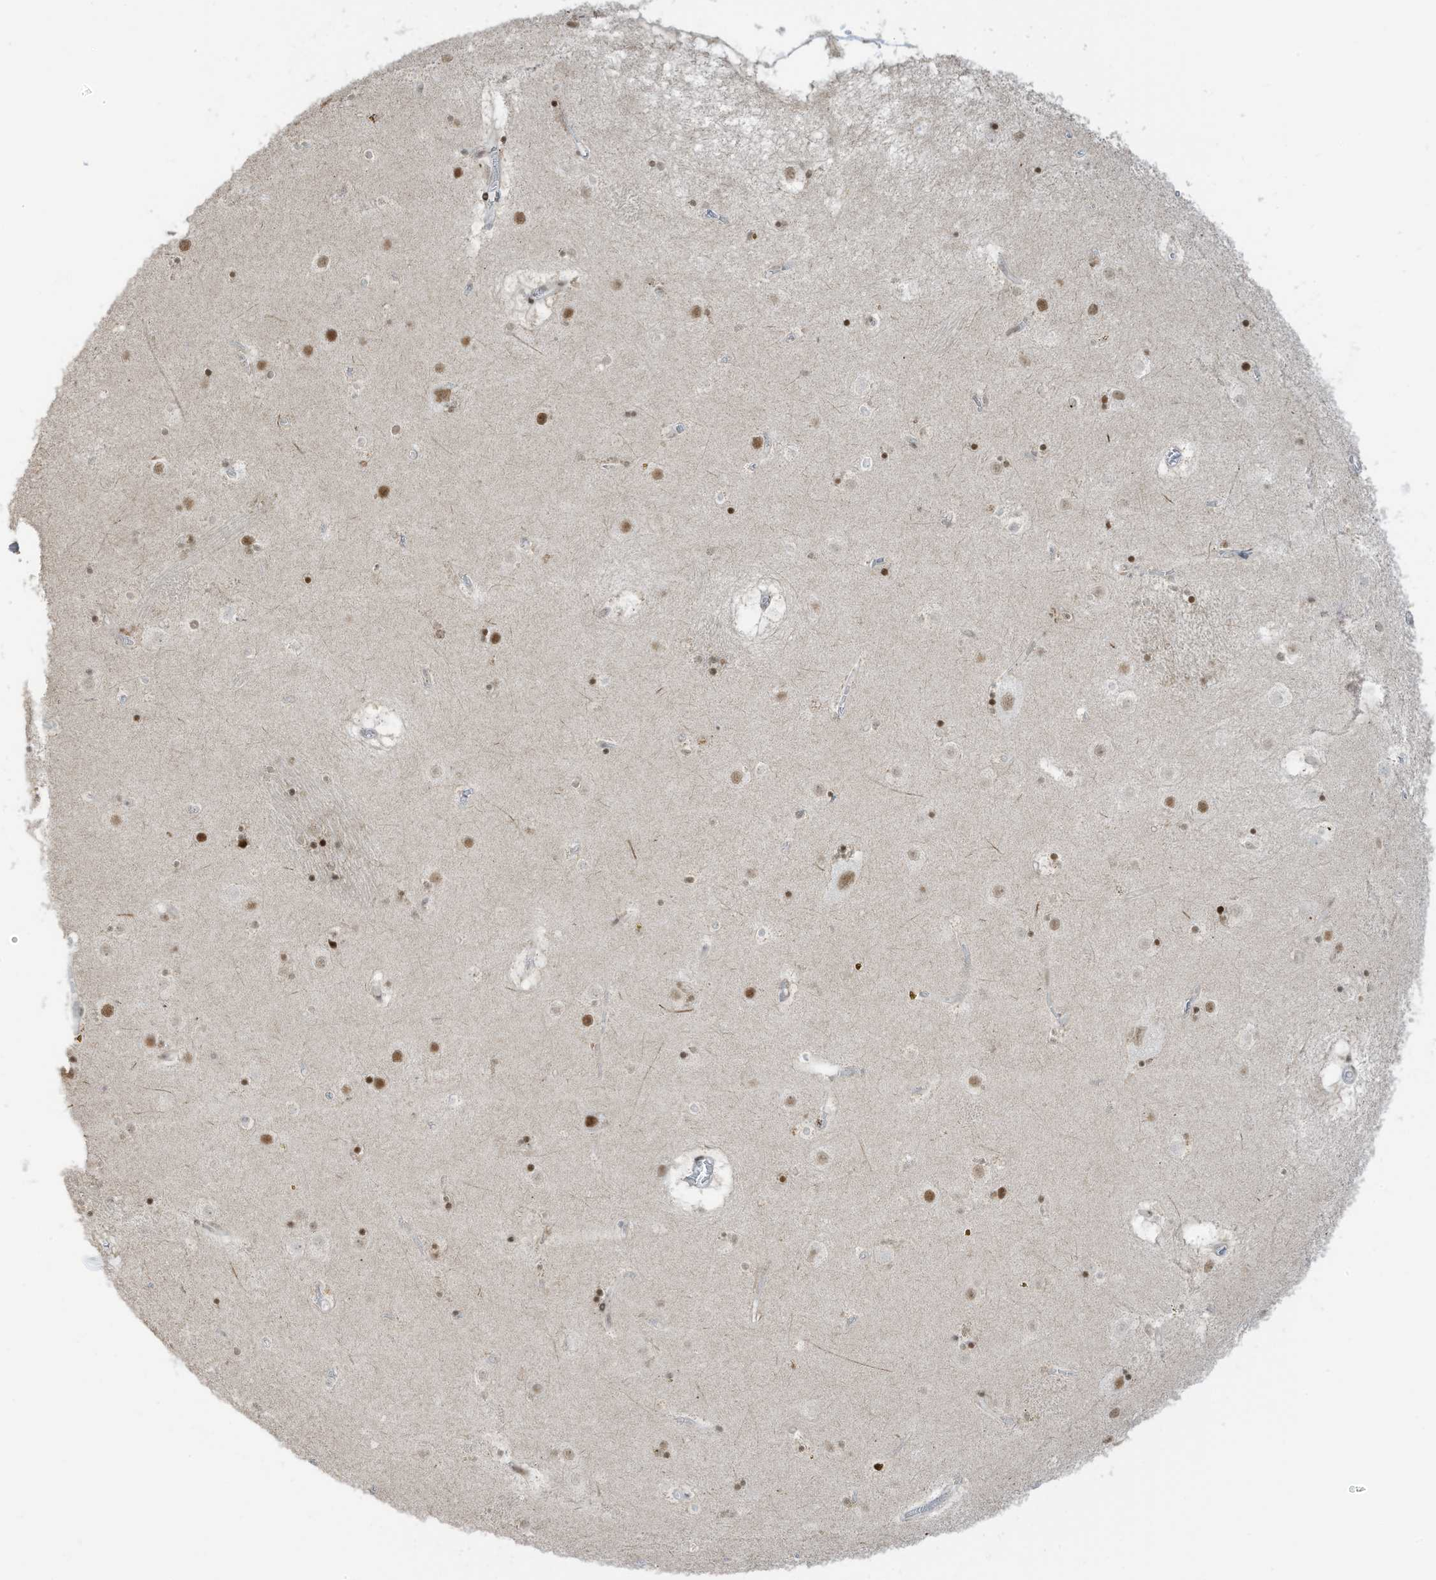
{"staining": {"intensity": "moderate", "quantity": "25%-75%", "location": "nuclear"}, "tissue": "caudate", "cell_type": "Glial cells", "image_type": "normal", "snomed": [{"axis": "morphology", "description": "Normal tissue, NOS"}, {"axis": "topography", "description": "Lateral ventricle wall"}], "caption": "DAB immunohistochemical staining of benign human caudate displays moderate nuclear protein staining in approximately 25%-75% of glial cells.", "gene": "ZCWPW2", "patient": {"sex": "male", "age": 70}}